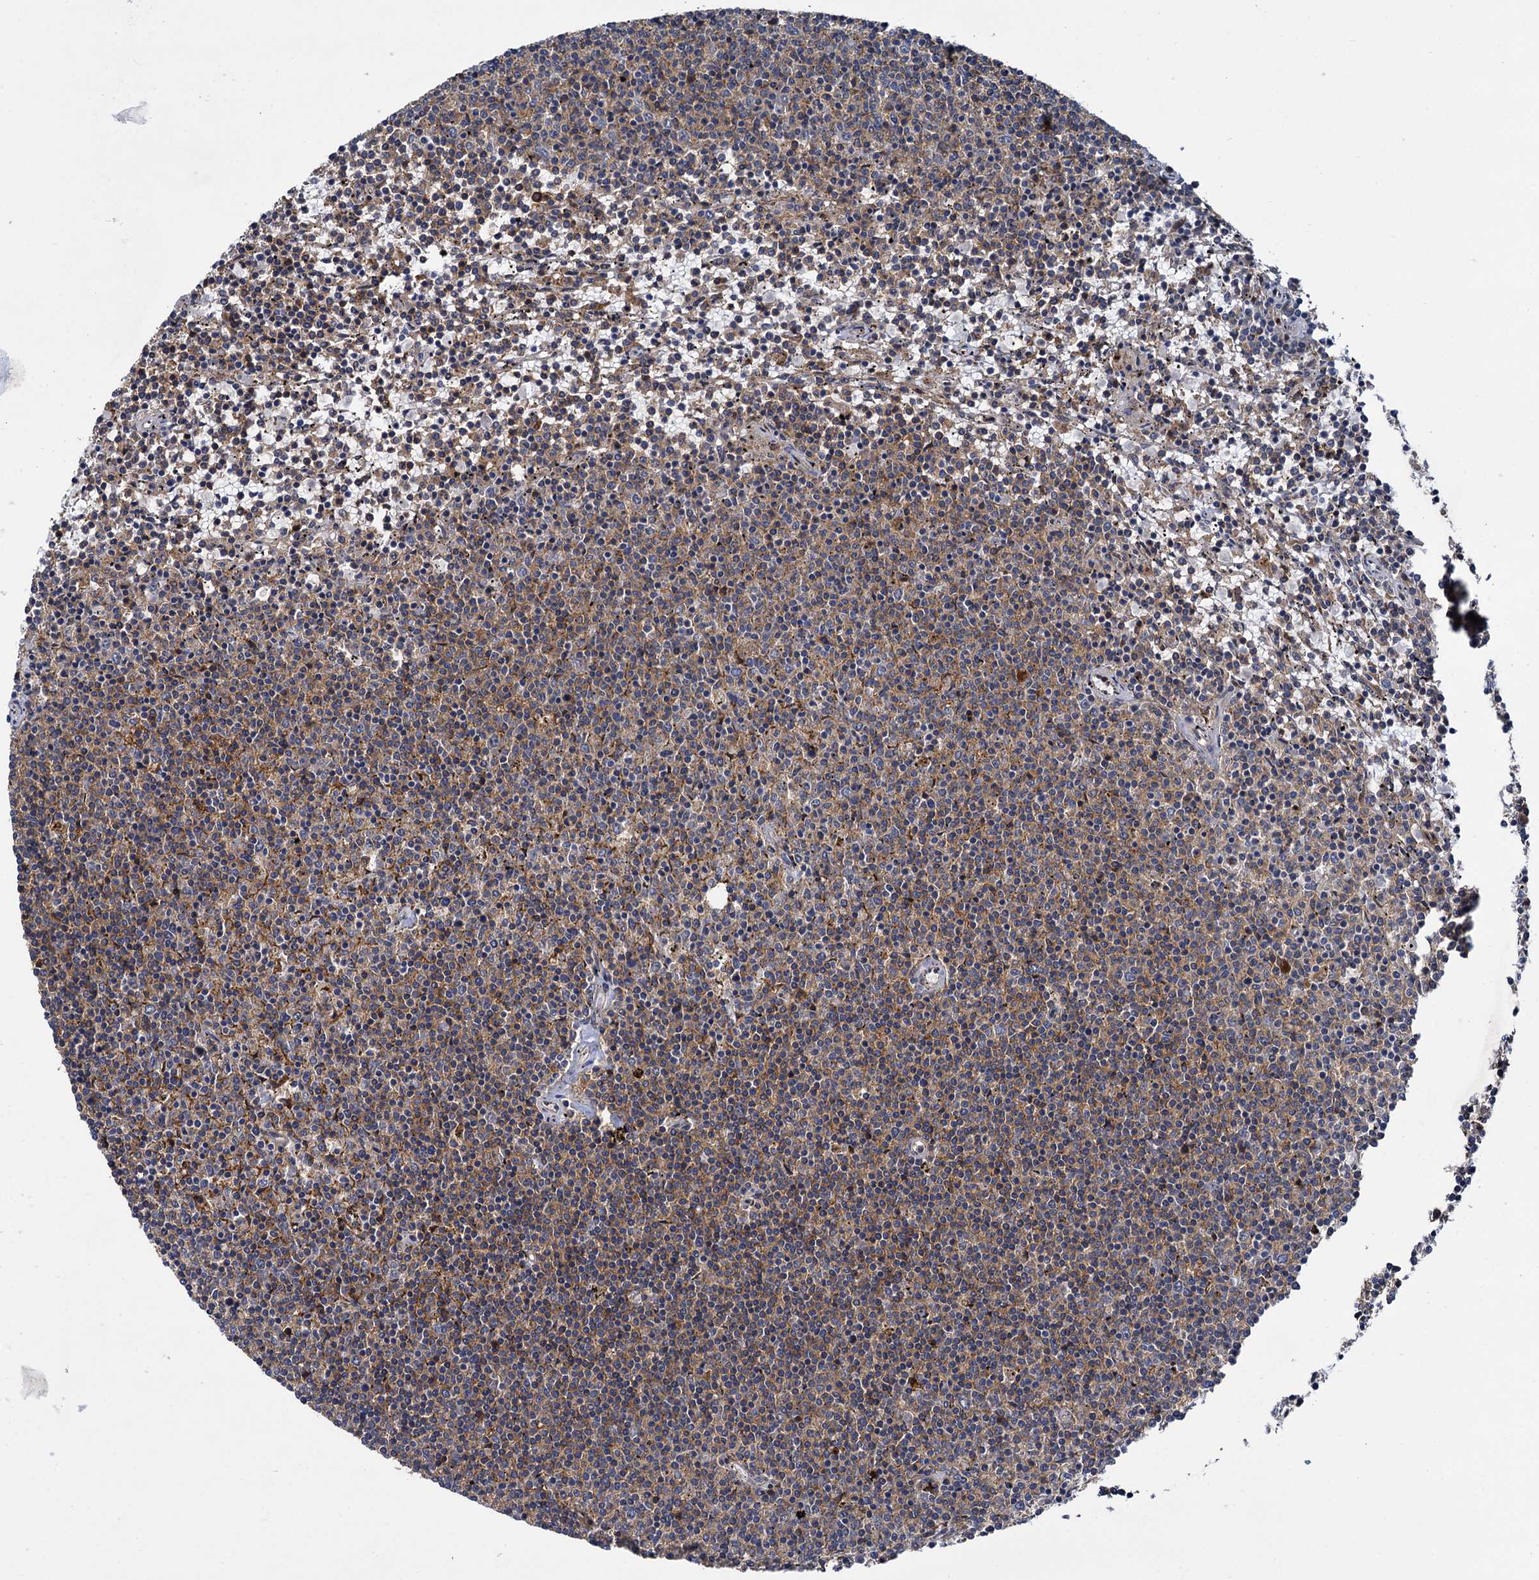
{"staining": {"intensity": "negative", "quantity": "none", "location": "none"}, "tissue": "lymphoma", "cell_type": "Tumor cells", "image_type": "cancer", "snomed": [{"axis": "morphology", "description": "Malignant lymphoma, non-Hodgkin's type, Low grade"}, {"axis": "topography", "description": "Spleen"}], "caption": "Photomicrograph shows no protein expression in tumor cells of lymphoma tissue.", "gene": "GAL3ST4", "patient": {"sex": "female", "age": 50}}